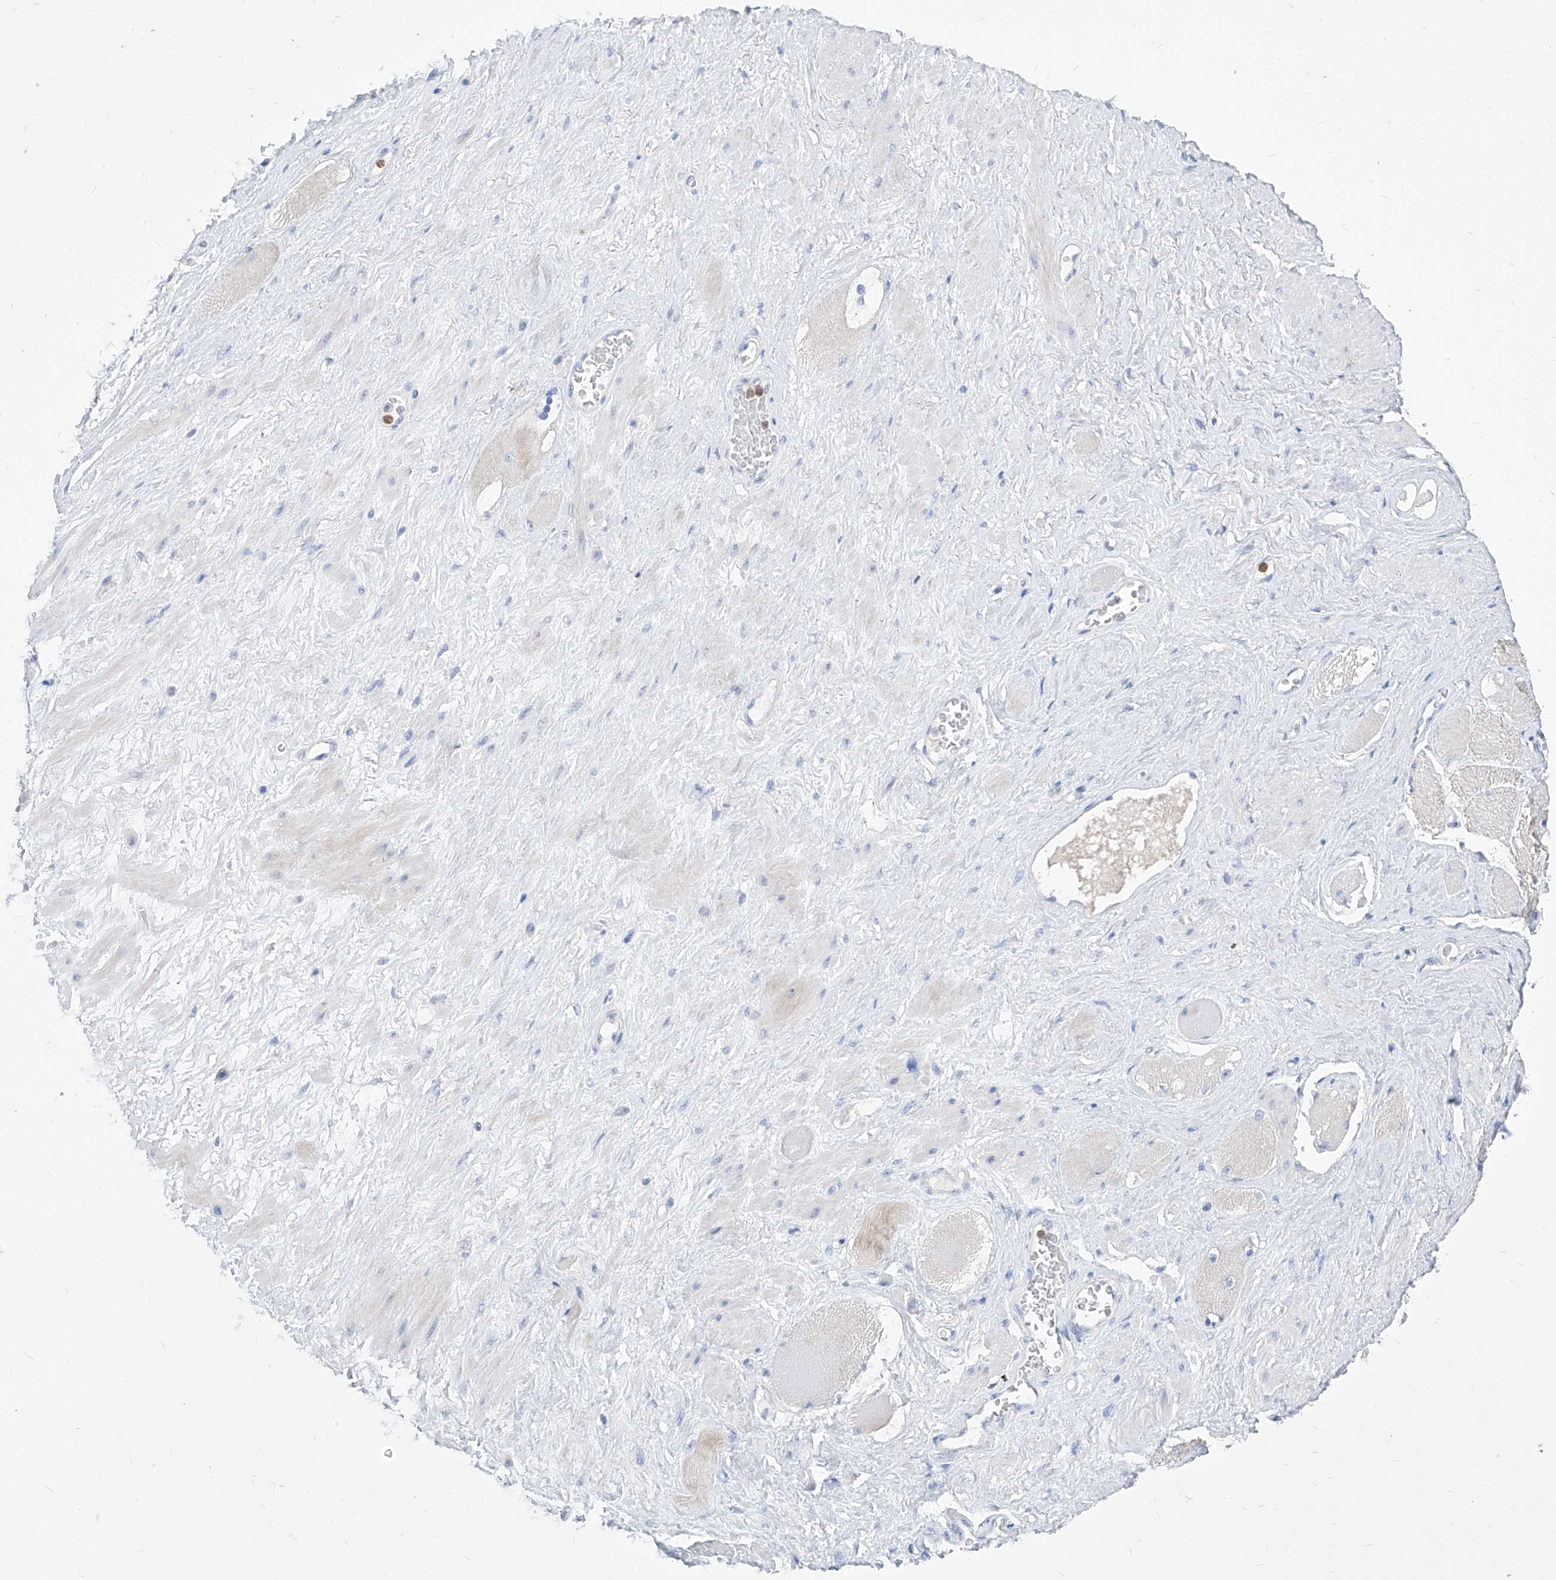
{"staining": {"intensity": "negative", "quantity": "none", "location": "none"}, "tissue": "adipose tissue", "cell_type": "Adipocytes", "image_type": "normal", "snomed": [{"axis": "morphology", "description": "Normal tissue, NOS"}, {"axis": "morphology", "description": "Adenocarcinoma, Low grade"}, {"axis": "topography", "description": "Prostate"}, {"axis": "topography", "description": "Peripheral nerve tissue"}], "caption": "IHC of unremarkable adipose tissue shows no positivity in adipocytes.", "gene": "VAX1", "patient": {"sex": "male", "age": 63}}